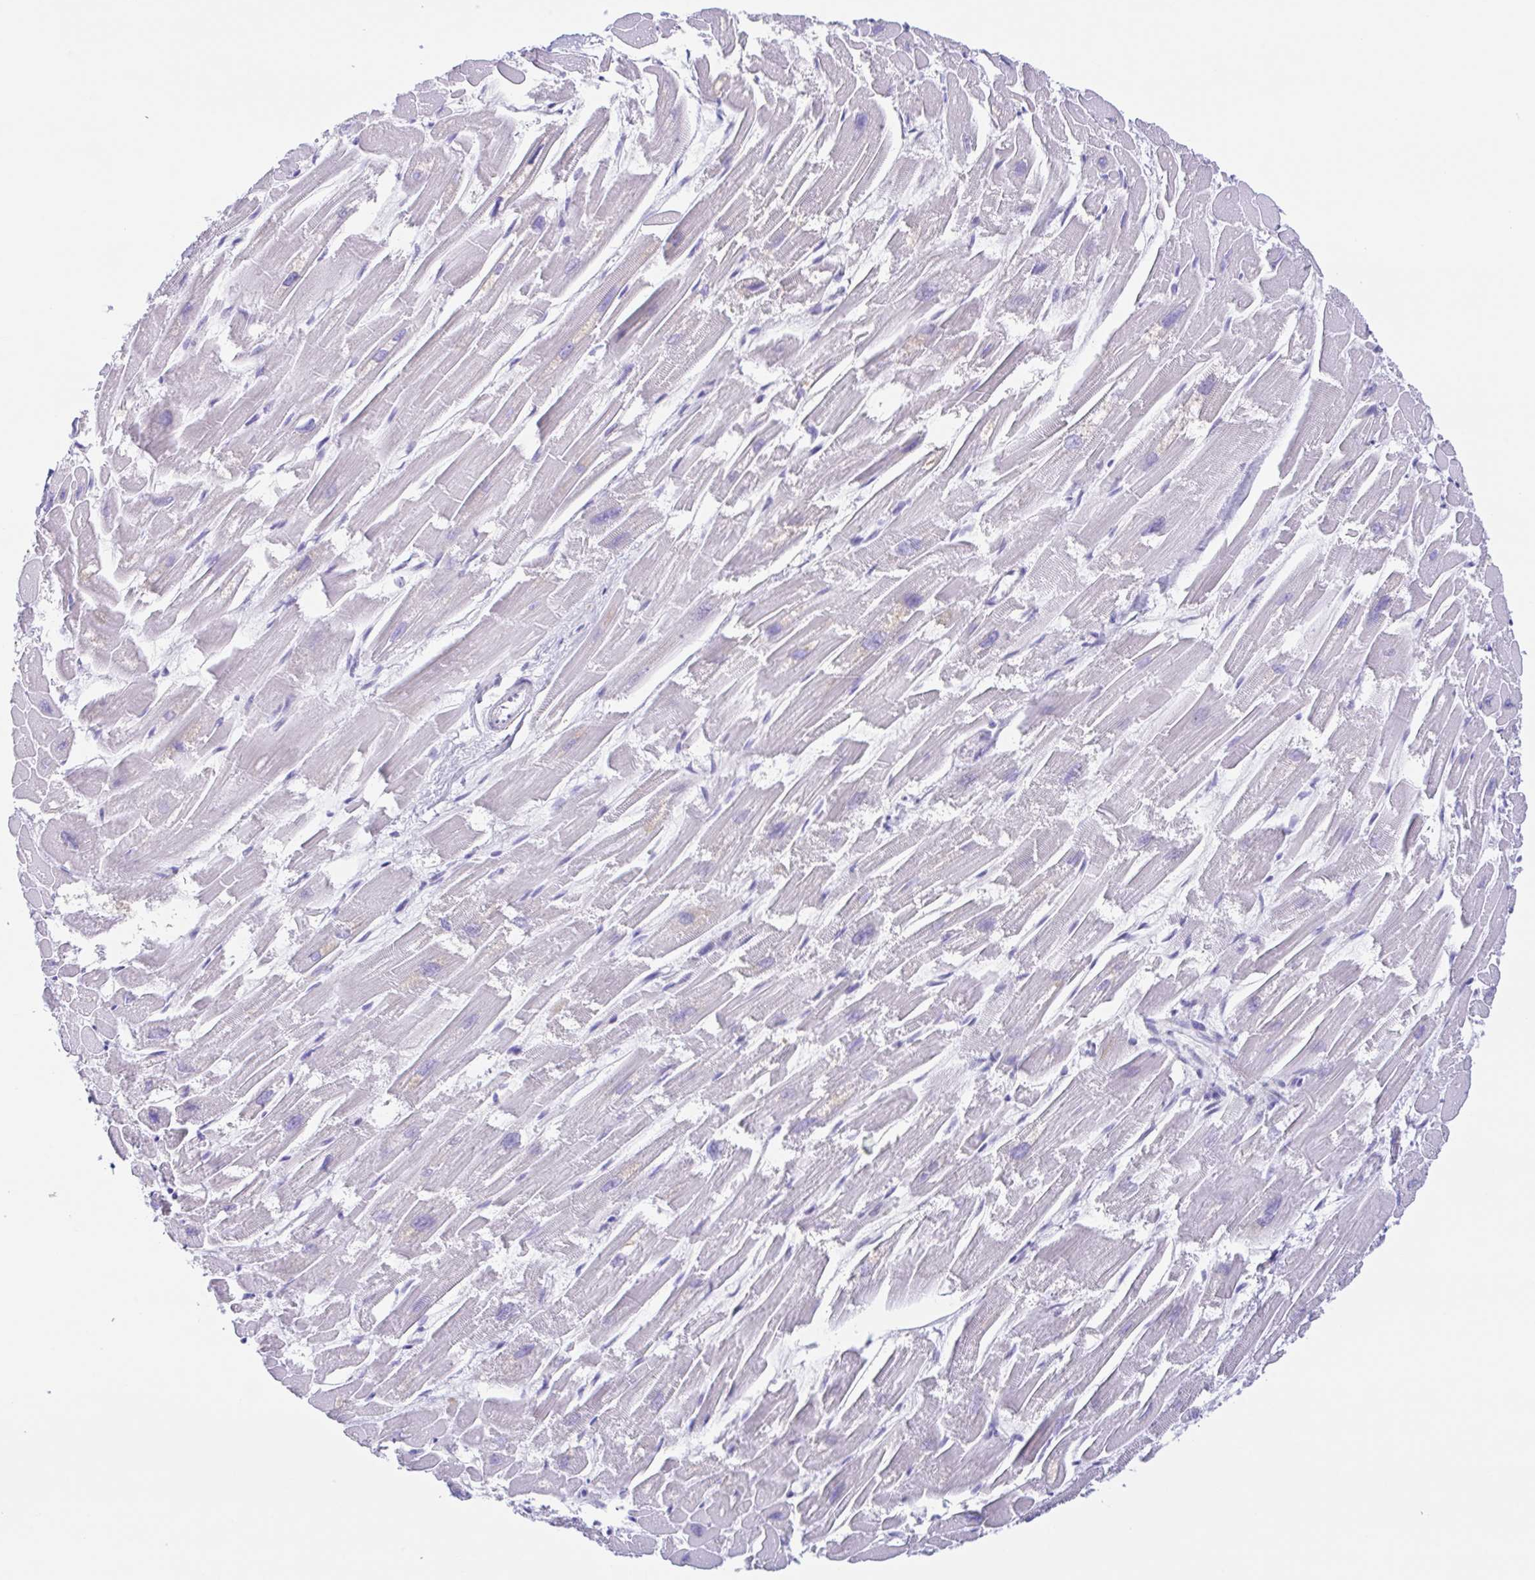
{"staining": {"intensity": "negative", "quantity": "none", "location": "none"}, "tissue": "heart muscle", "cell_type": "Cardiomyocytes", "image_type": "normal", "snomed": [{"axis": "morphology", "description": "Normal tissue, NOS"}, {"axis": "topography", "description": "Heart"}], "caption": "Normal heart muscle was stained to show a protein in brown. There is no significant staining in cardiomyocytes.", "gene": "ARPP21", "patient": {"sex": "male", "age": 54}}